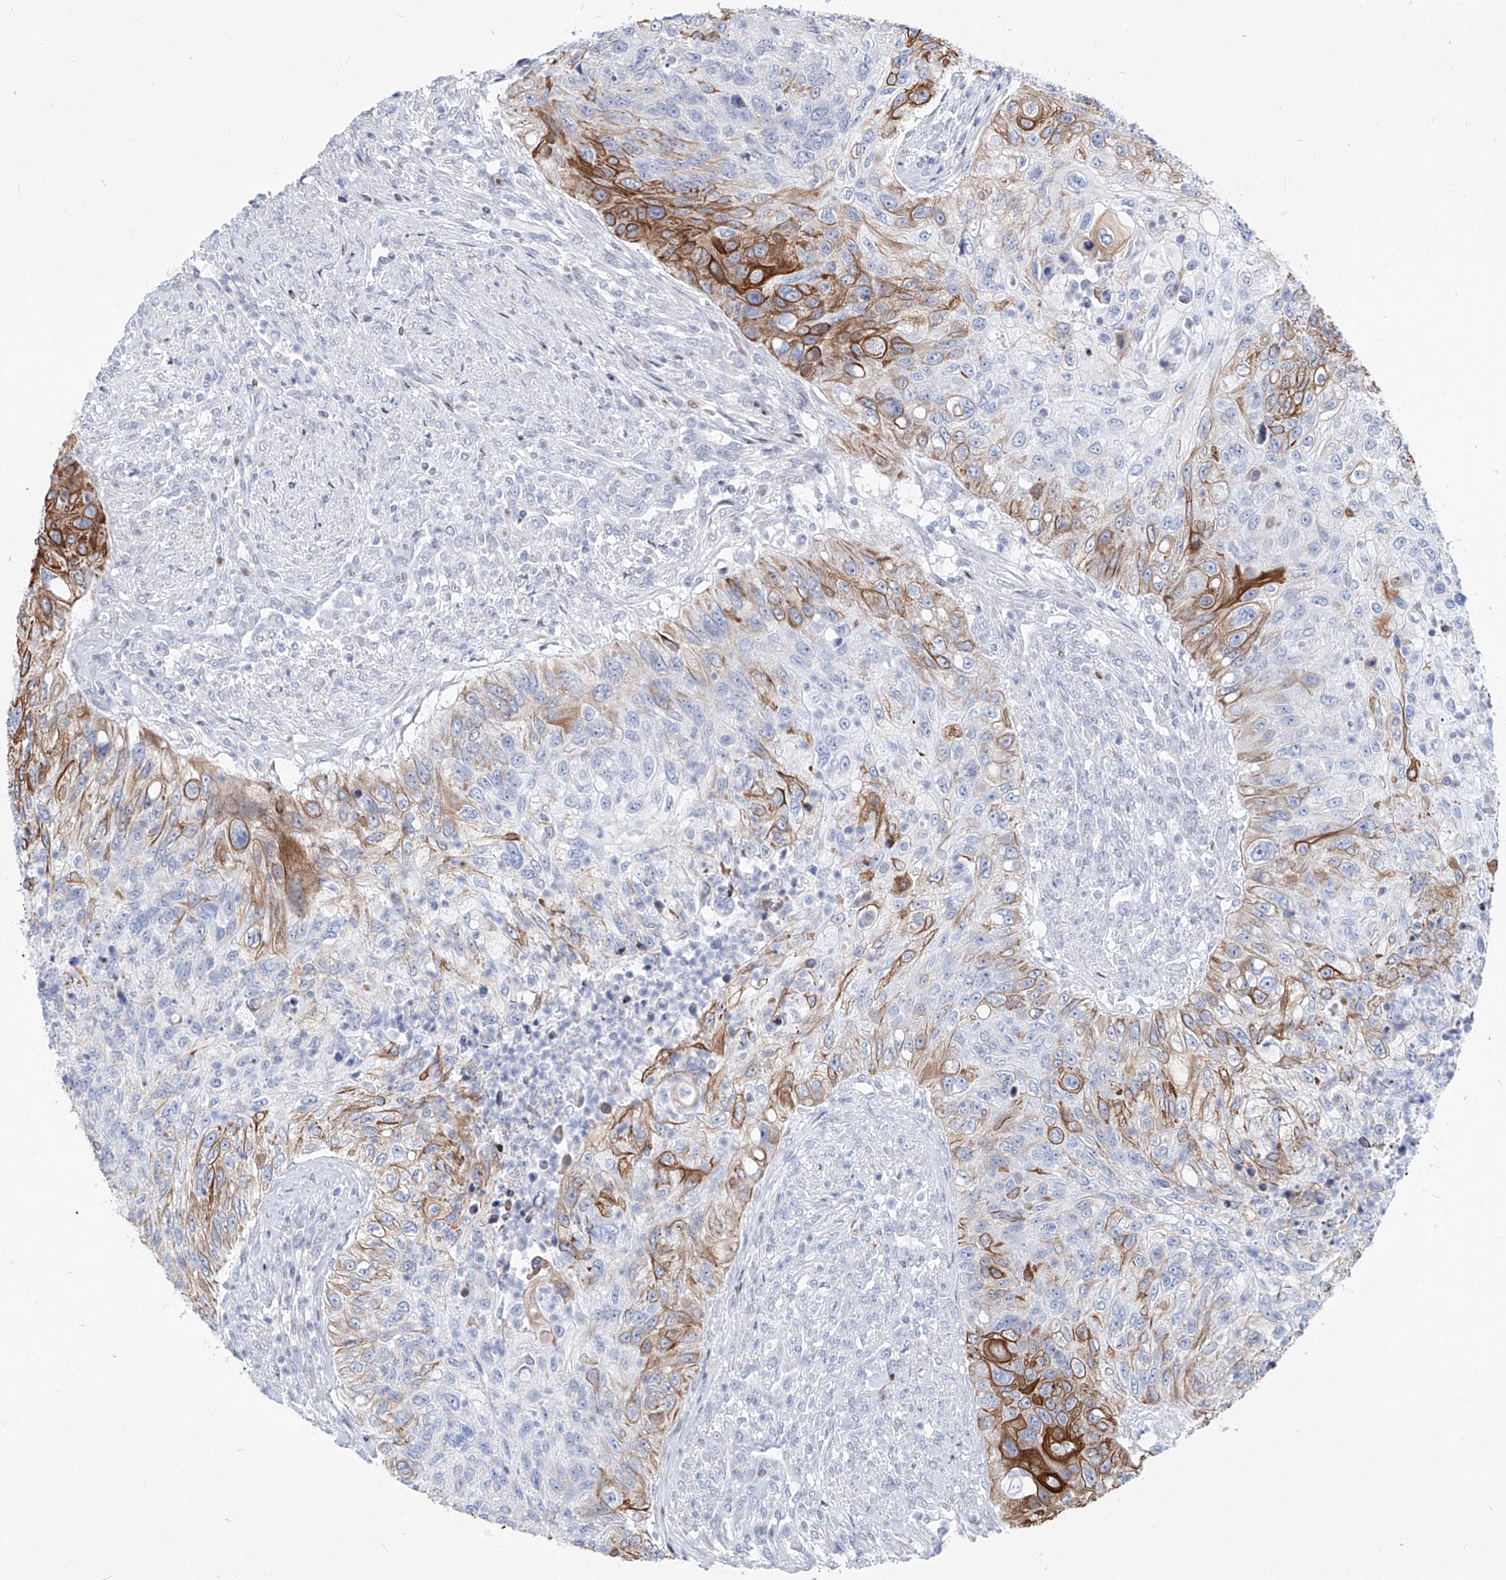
{"staining": {"intensity": "moderate", "quantity": "25%-75%", "location": "cytoplasmic/membranous"}, "tissue": "urothelial cancer", "cell_type": "Tumor cells", "image_type": "cancer", "snomed": [{"axis": "morphology", "description": "Urothelial carcinoma, High grade"}, {"axis": "topography", "description": "Urinary bladder"}], "caption": "Approximately 25%-75% of tumor cells in high-grade urothelial carcinoma reveal moderate cytoplasmic/membranous protein staining as visualized by brown immunohistochemical staining.", "gene": "FRS3", "patient": {"sex": "female", "age": 60}}